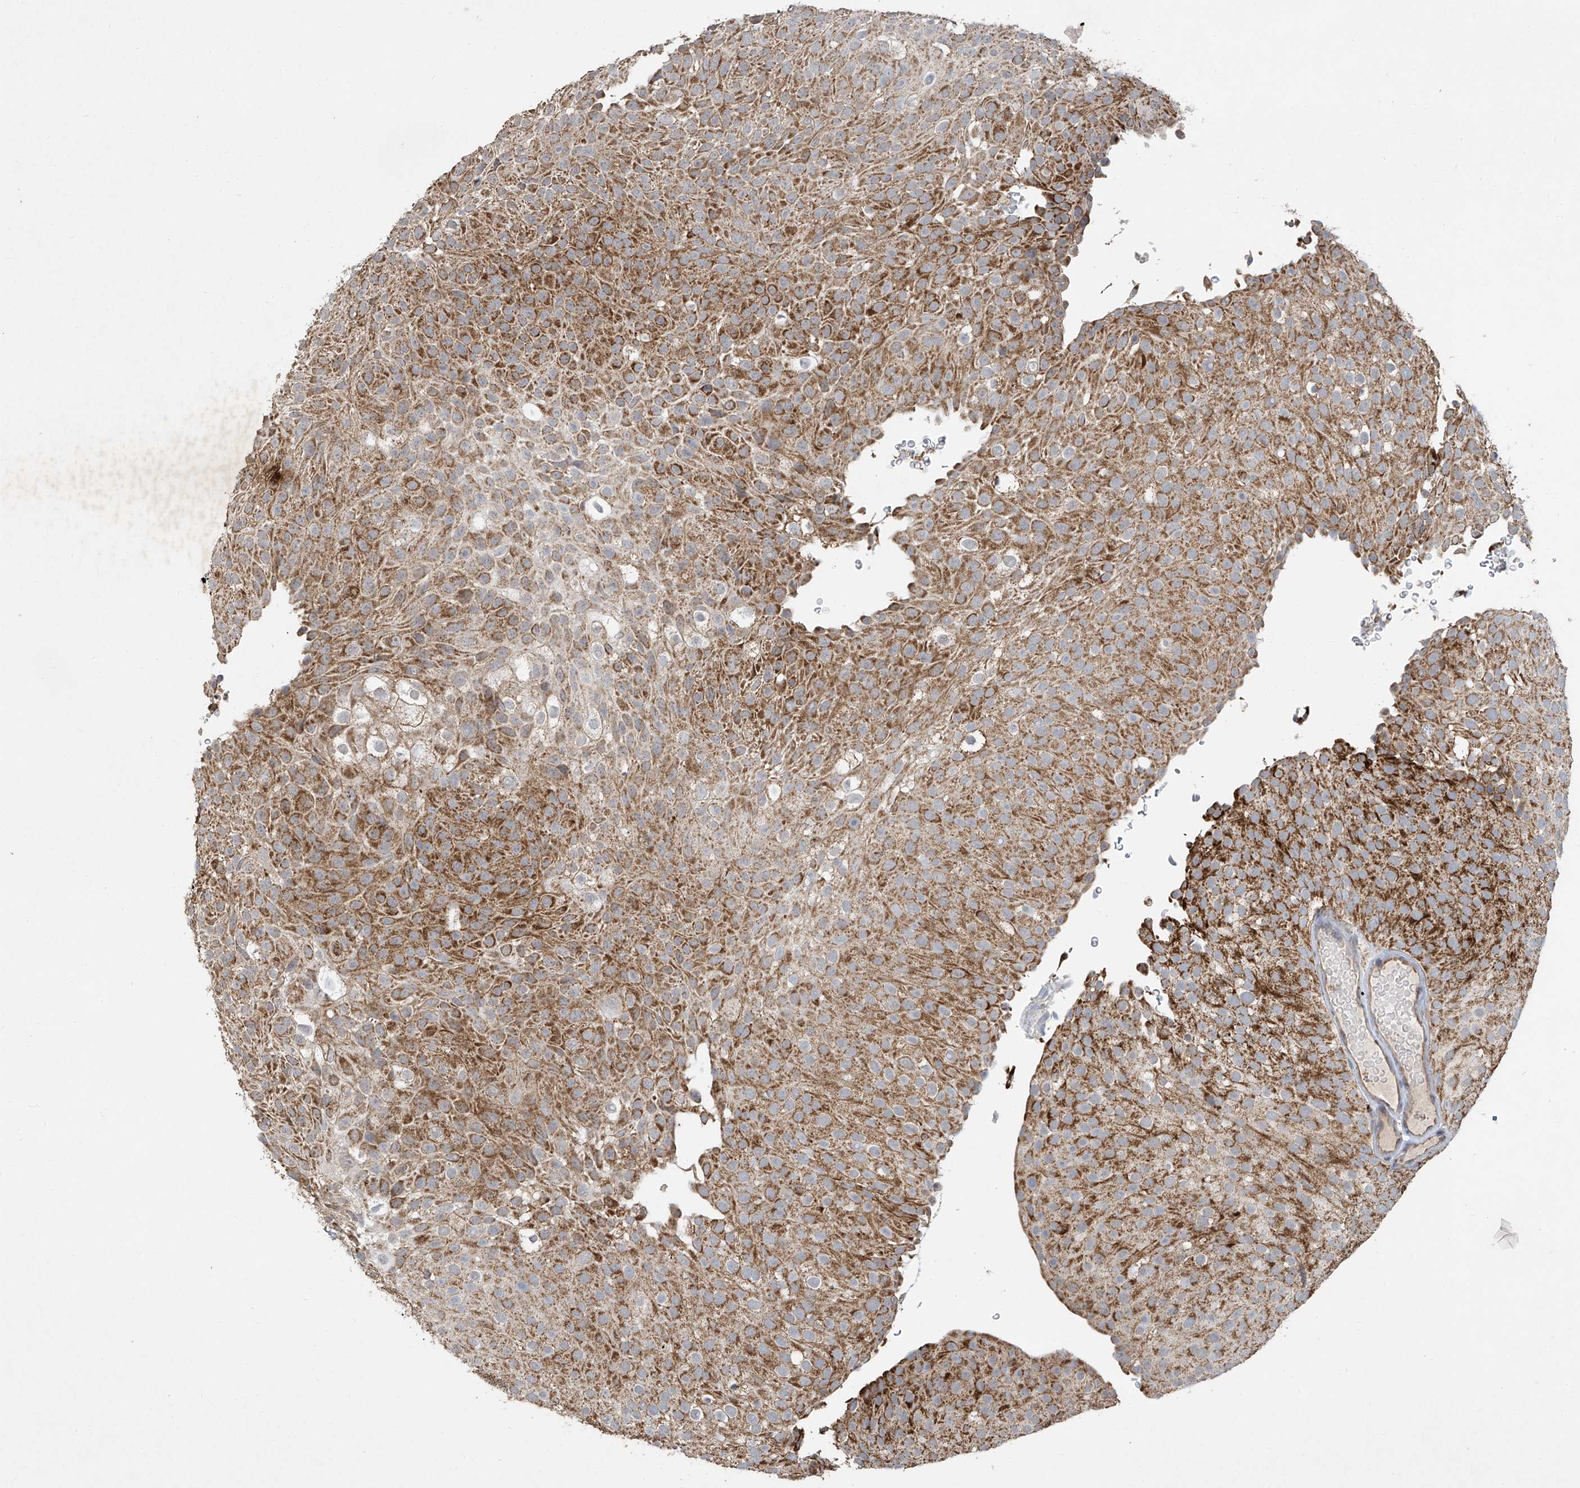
{"staining": {"intensity": "moderate", "quantity": ">75%", "location": "cytoplasmic/membranous"}, "tissue": "urothelial cancer", "cell_type": "Tumor cells", "image_type": "cancer", "snomed": [{"axis": "morphology", "description": "Urothelial carcinoma, Low grade"}, {"axis": "topography", "description": "Urinary bladder"}], "caption": "Immunohistochemical staining of urothelial cancer exhibits moderate cytoplasmic/membranous protein expression in about >75% of tumor cells.", "gene": "UQCC1", "patient": {"sex": "male", "age": 78}}